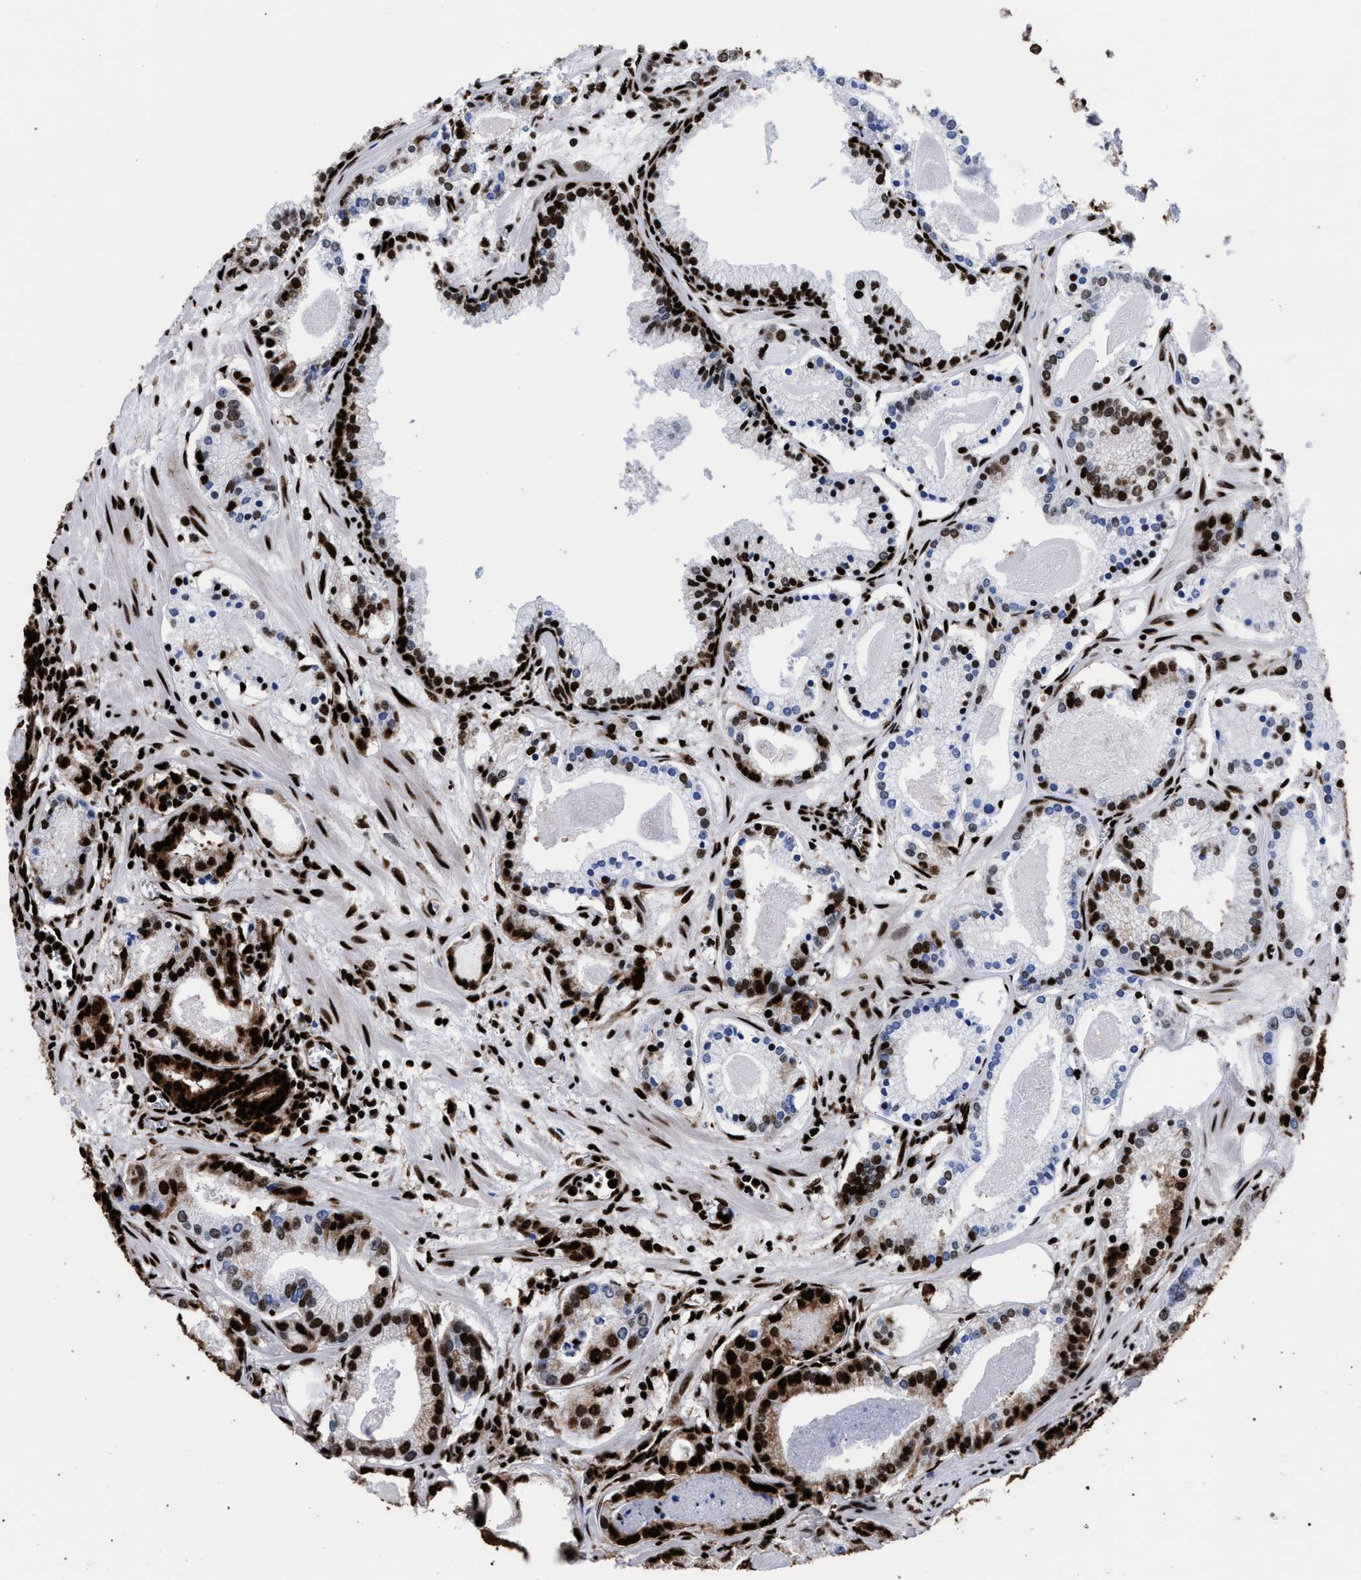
{"staining": {"intensity": "strong", "quantity": ">75%", "location": "cytoplasmic/membranous,nuclear"}, "tissue": "prostate cancer", "cell_type": "Tumor cells", "image_type": "cancer", "snomed": [{"axis": "morphology", "description": "Adenocarcinoma, Low grade"}, {"axis": "topography", "description": "Prostate"}], "caption": "High-magnification brightfield microscopy of prostate low-grade adenocarcinoma stained with DAB (3,3'-diaminobenzidine) (brown) and counterstained with hematoxylin (blue). tumor cells exhibit strong cytoplasmic/membranous and nuclear positivity is appreciated in approximately>75% of cells.", "gene": "HNRNPA1", "patient": {"sex": "male", "age": 59}}